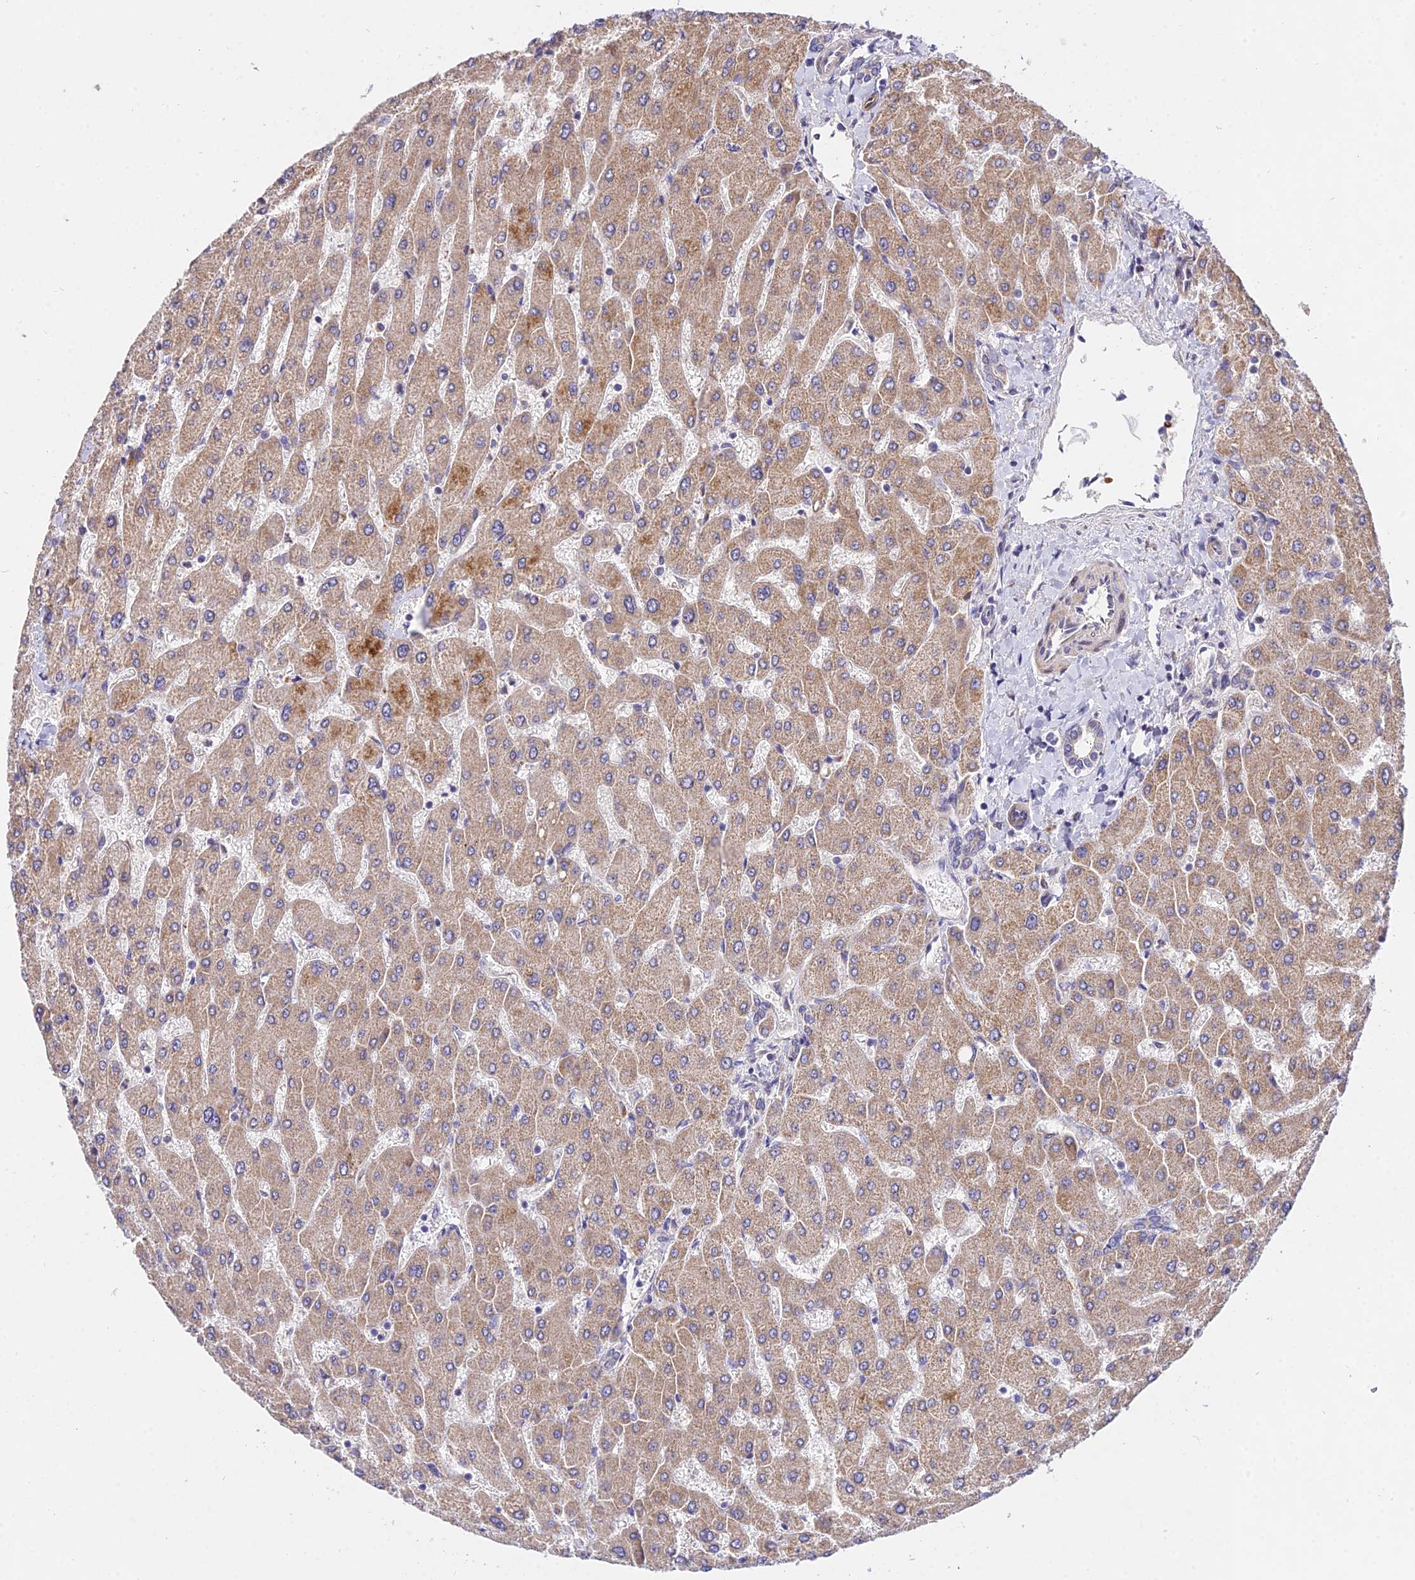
{"staining": {"intensity": "negative", "quantity": "none", "location": "none"}, "tissue": "liver", "cell_type": "Cholangiocytes", "image_type": "normal", "snomed": [{"axis": "morphology", "description": "Normal tissue, NOS"}, {"axis": "topography", "description": "Liver"}], "caption": "Liver stained for a protein using immunohistochemistry exhibits no expression cholangiocytes.", "gene": "WDR5B", "patient": {"sex": "male", "age": 55}}